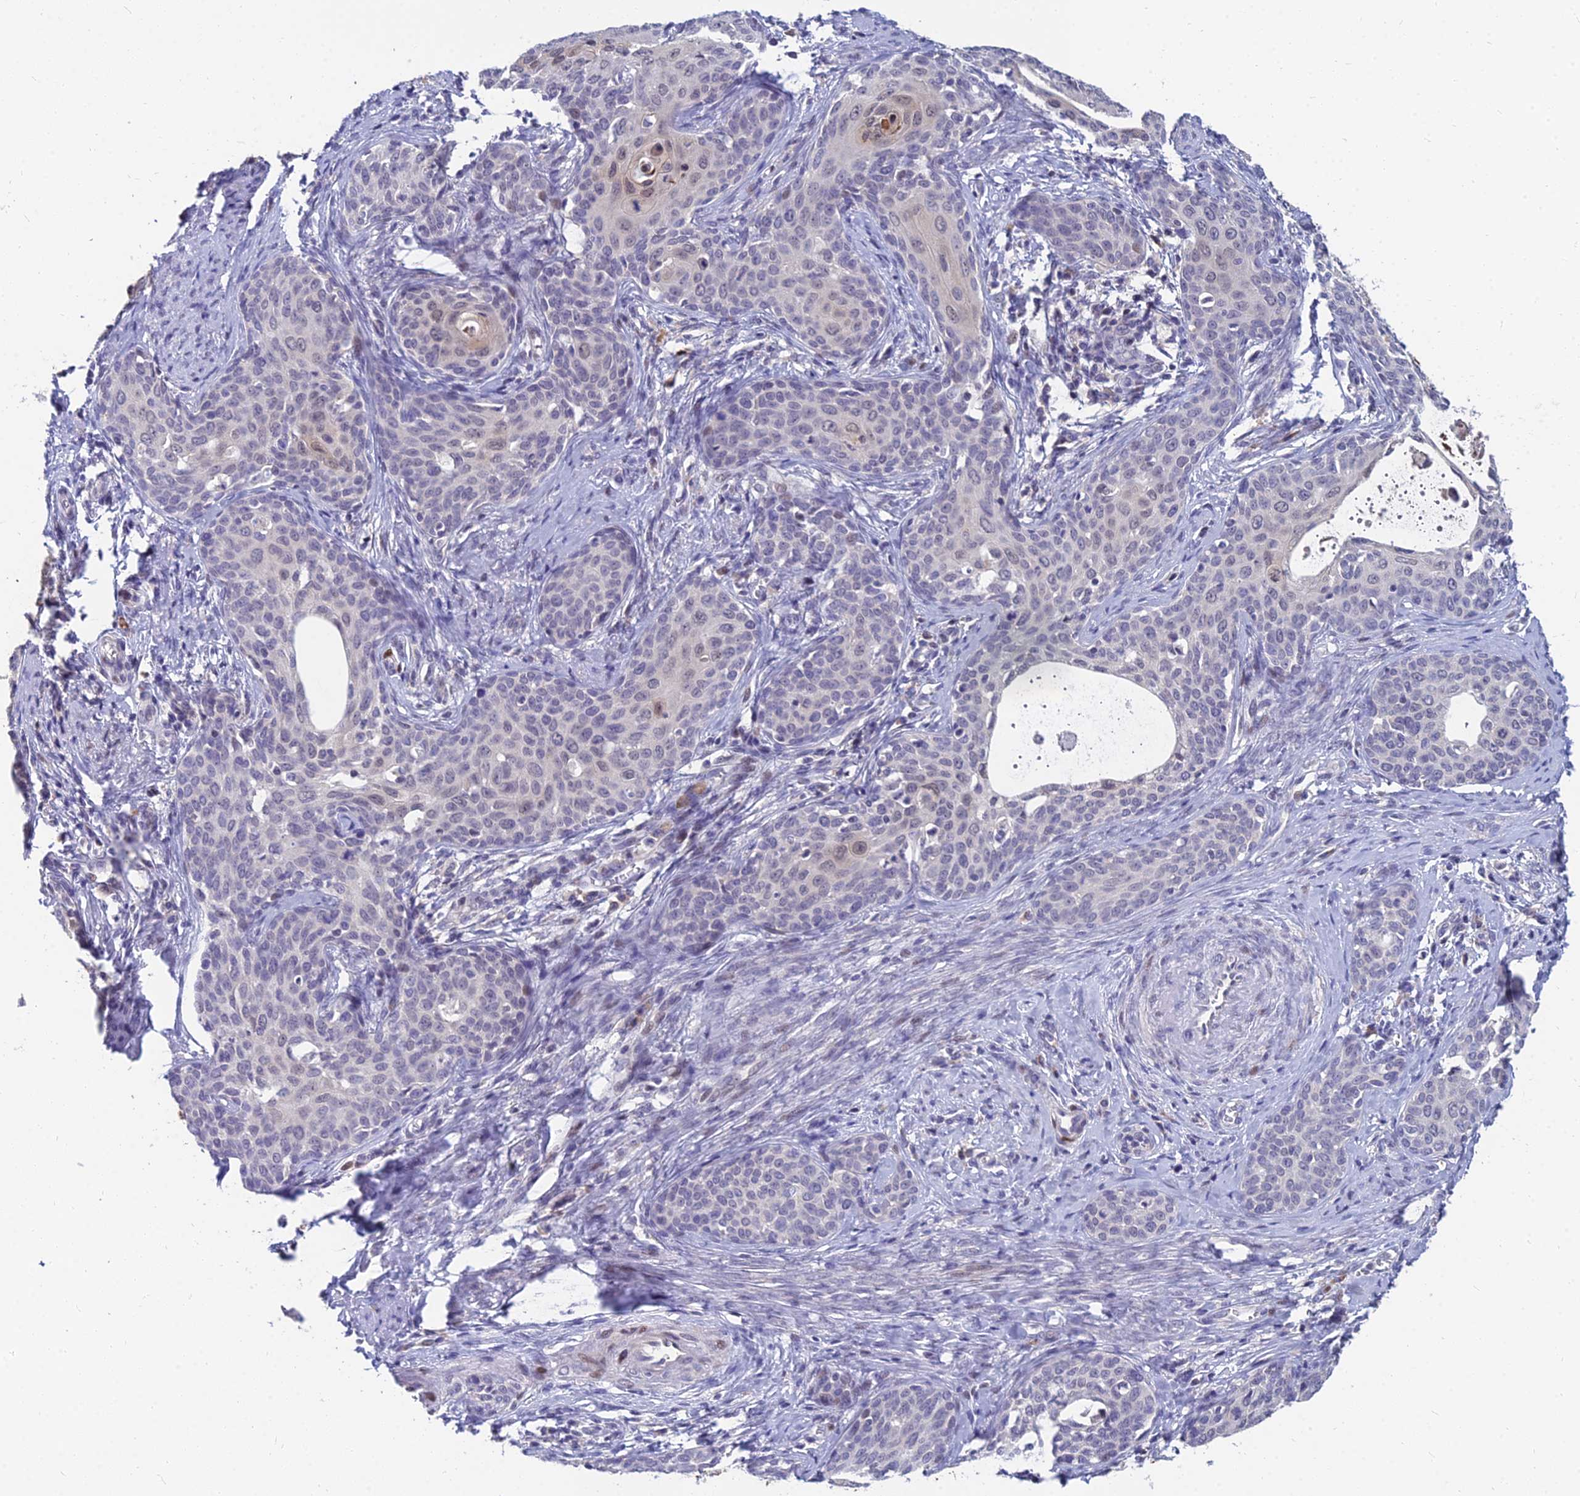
{"staining": {"intensity": "weak", "quantity": "<25%", "location": "nuclear"}, "tissue": "cervical cancer", "cell_type": "Tumor cells", "image_type": "cancer", "snomed": [{"axis": "morphology", "description": "Squamous cell carcinoma, NOS"}, {"axis": "topography", "description": "Cervix"}], "caption": "IHC of human squamous cell carcinoma (cervical) shows no staining in tumor cells.", "gene": "GOLGA6D", "patient": {"sex": "female", "age": 52}}